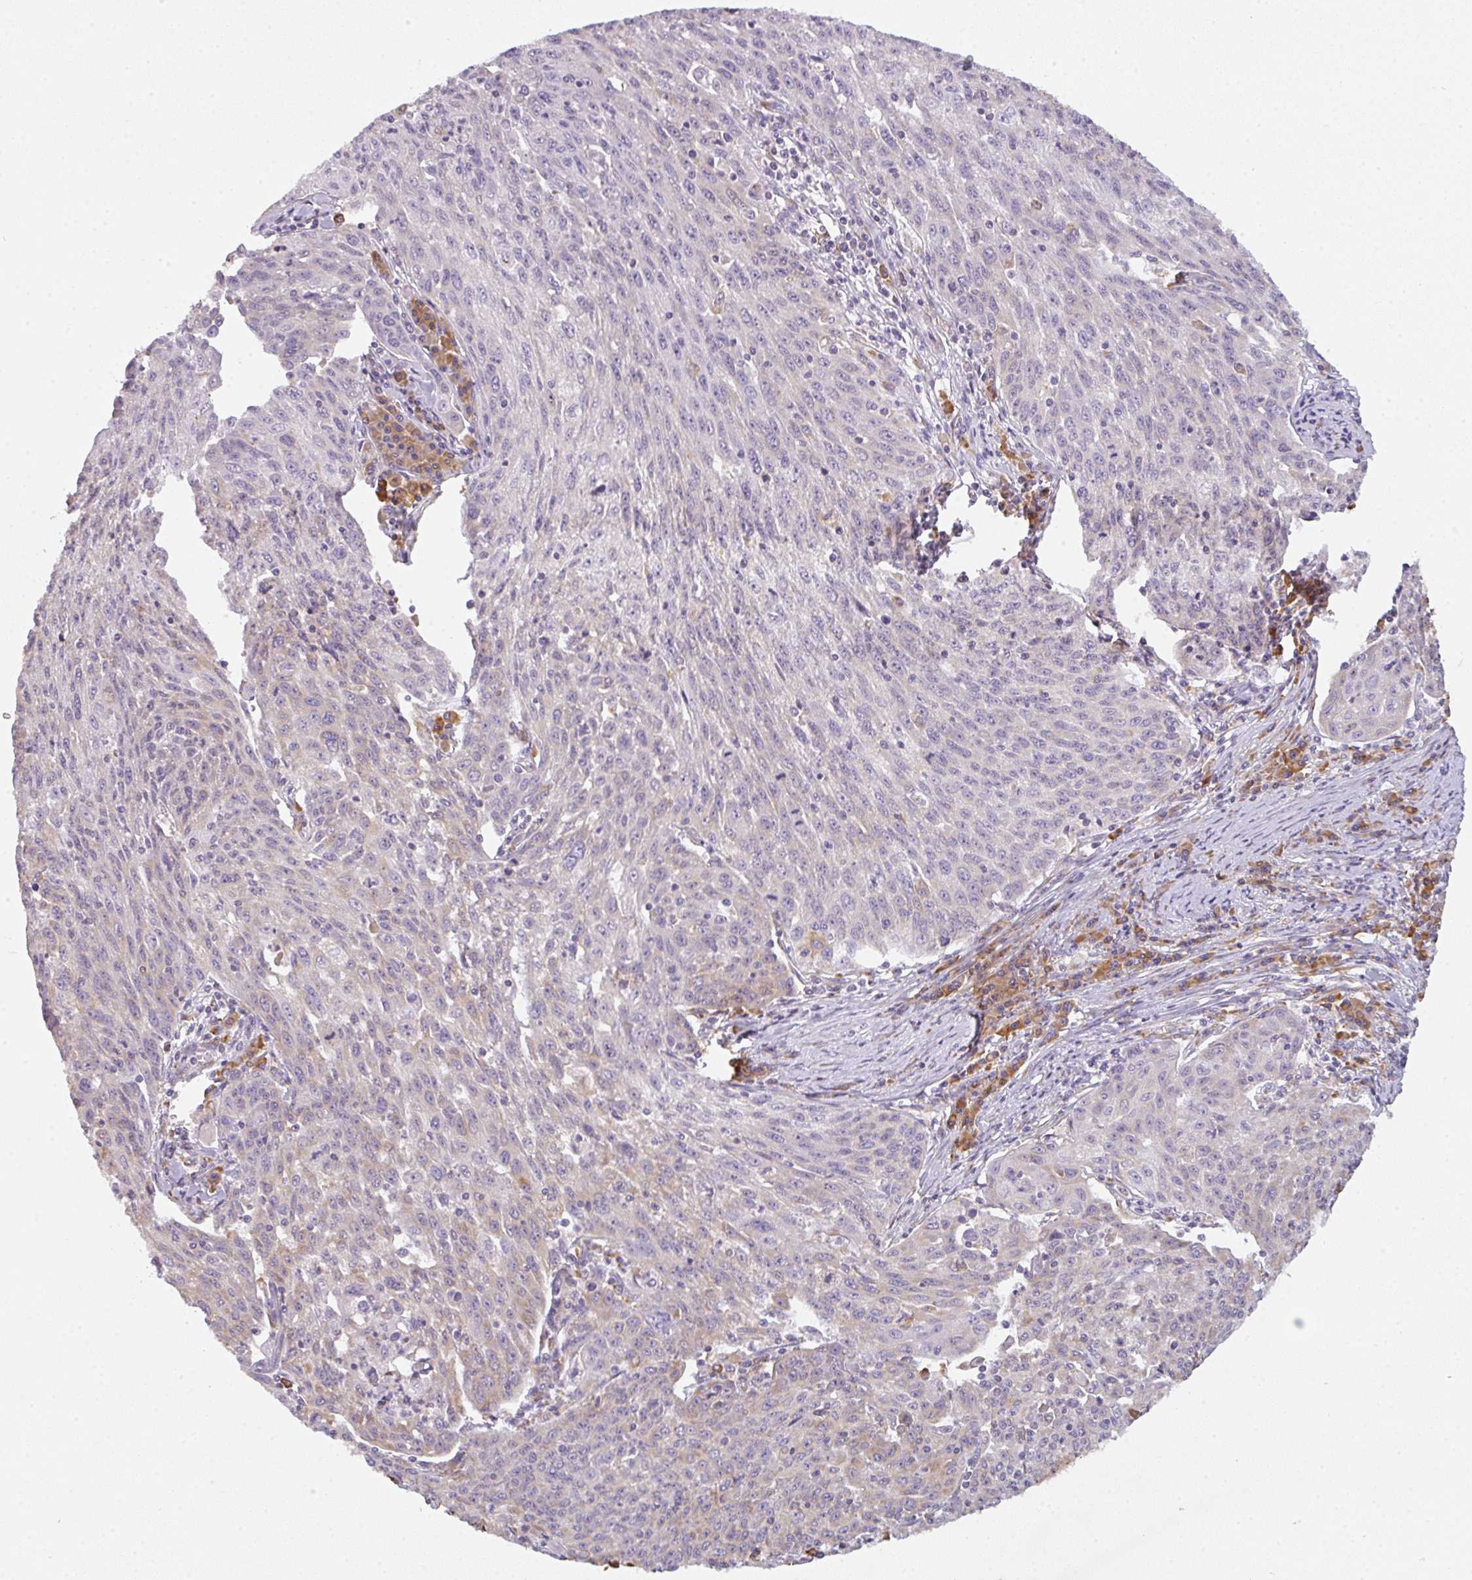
{"staining": {"intensity": "negative", "quantity": "none", "location": "none"}, "tissue": "lung cancer", "cell_type": "Tumor cells", "image_type": "cancer", "snomed": [{"axis": "morphology", "description": "Squamous cell carcinoma, NOS"}, {"axis": "morphology", "description": "Squamous cell carcinoma, metastatic, NOS"}, {"axis": "topography", "description": "Bronchus"}, {"axis": "topography", "description": "Lung"}], "caption": "The micrograph displays no staining of tumor cells in lung cancer (squamous cell carcinoma).", "gene": "DOK4", "patient": {"sex": "male", "age": 62}}